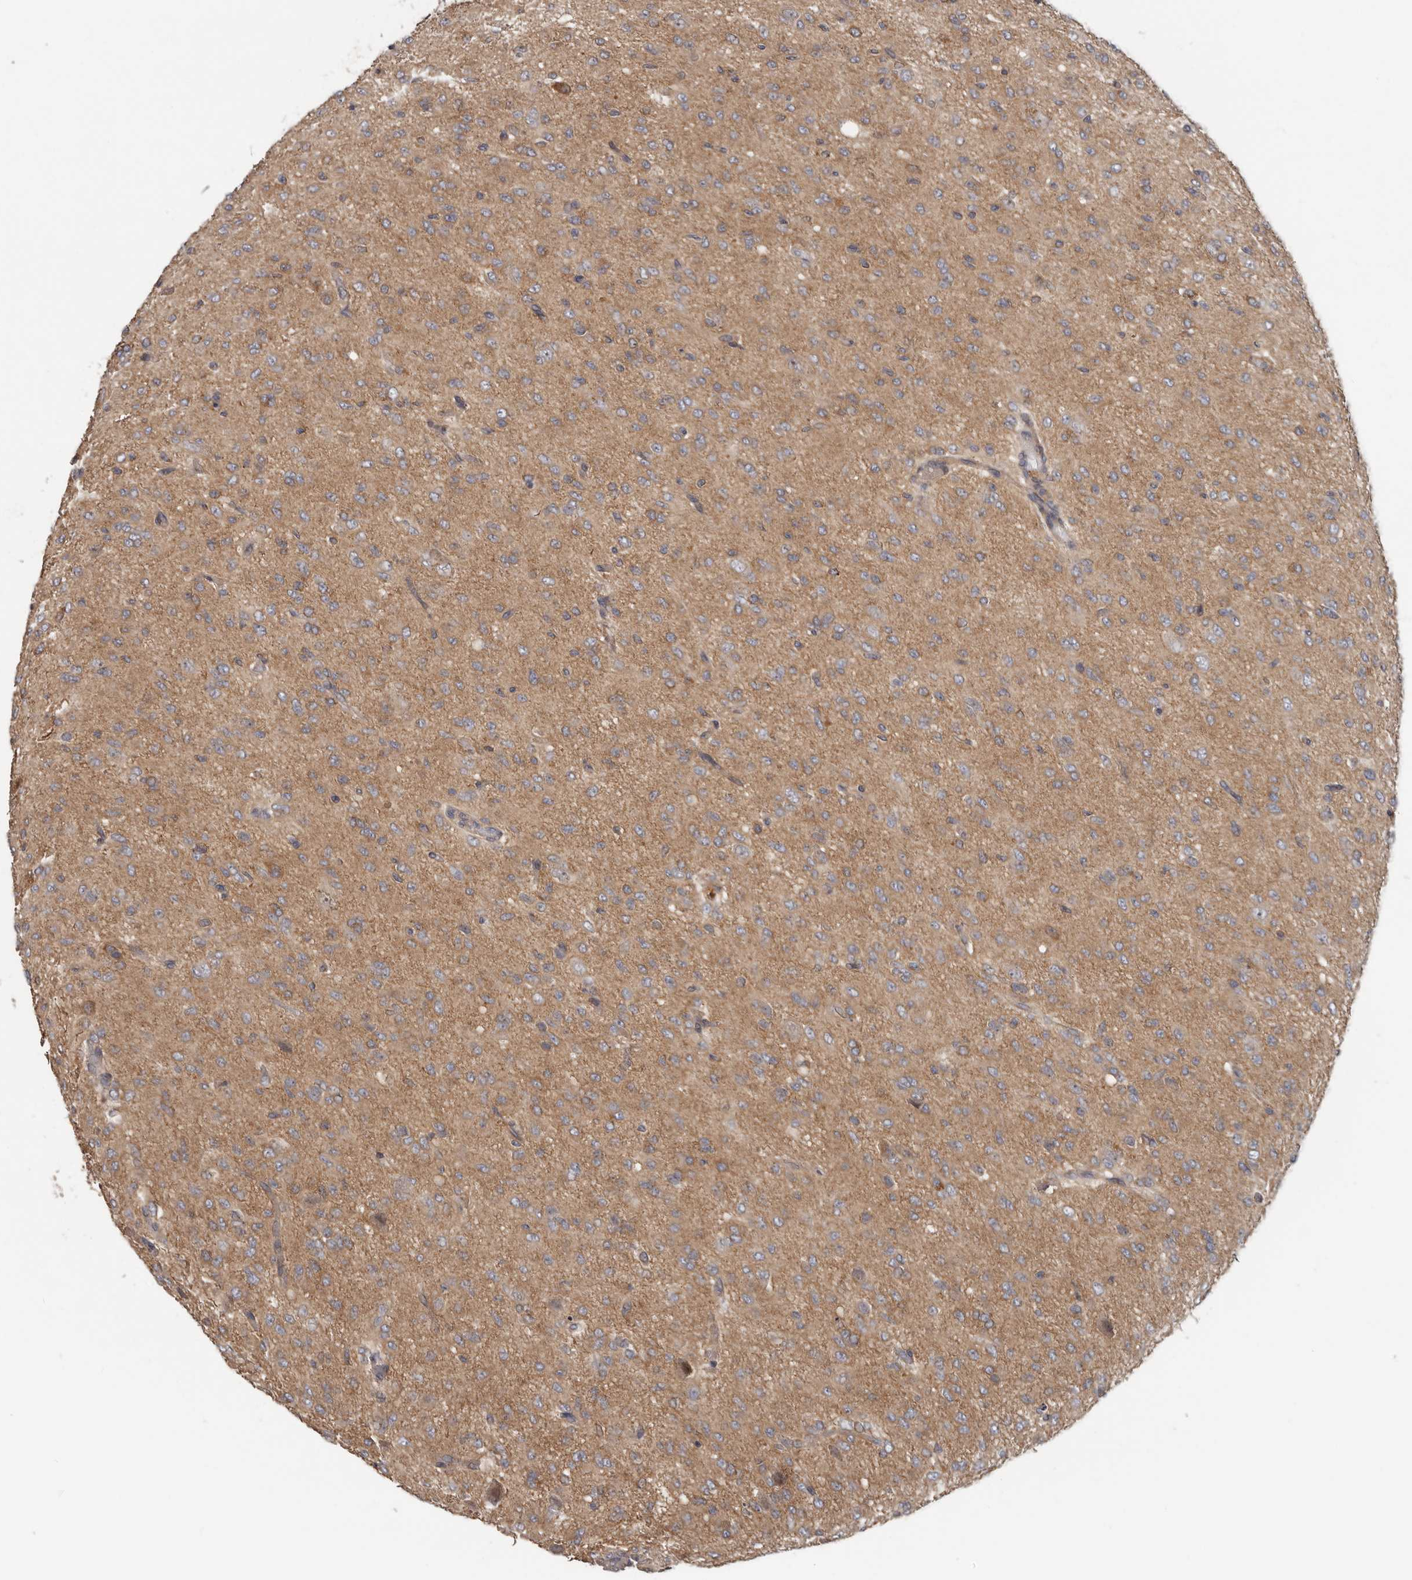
{"staining": {"intensity": "weak", "quantity": ">75%", "location": "cytoplasmic/membranous"}, "tissue": "glioma", "cell_type": "Tumor cells", "image_type": "cancer", "snomed": [{"axis": "morphology", "description": "Glioma, malignant, High grade"}, {"axis": "topography", "description": "Brain"}], "caption": "Immunohistochemistry staining of high-grade glioma (malignant), which shows low levels of weak cytoplasmic/membranous expression in about >75% of tumor cells indicating weak cytoplasmic/membranous protein staining. The staining was performed using DAB (brown) for protein detection and nuclei were counterstained in hematoxylin (blue).", "gene": "HINT3", "patient": {"sex": "female", "age": 59}}